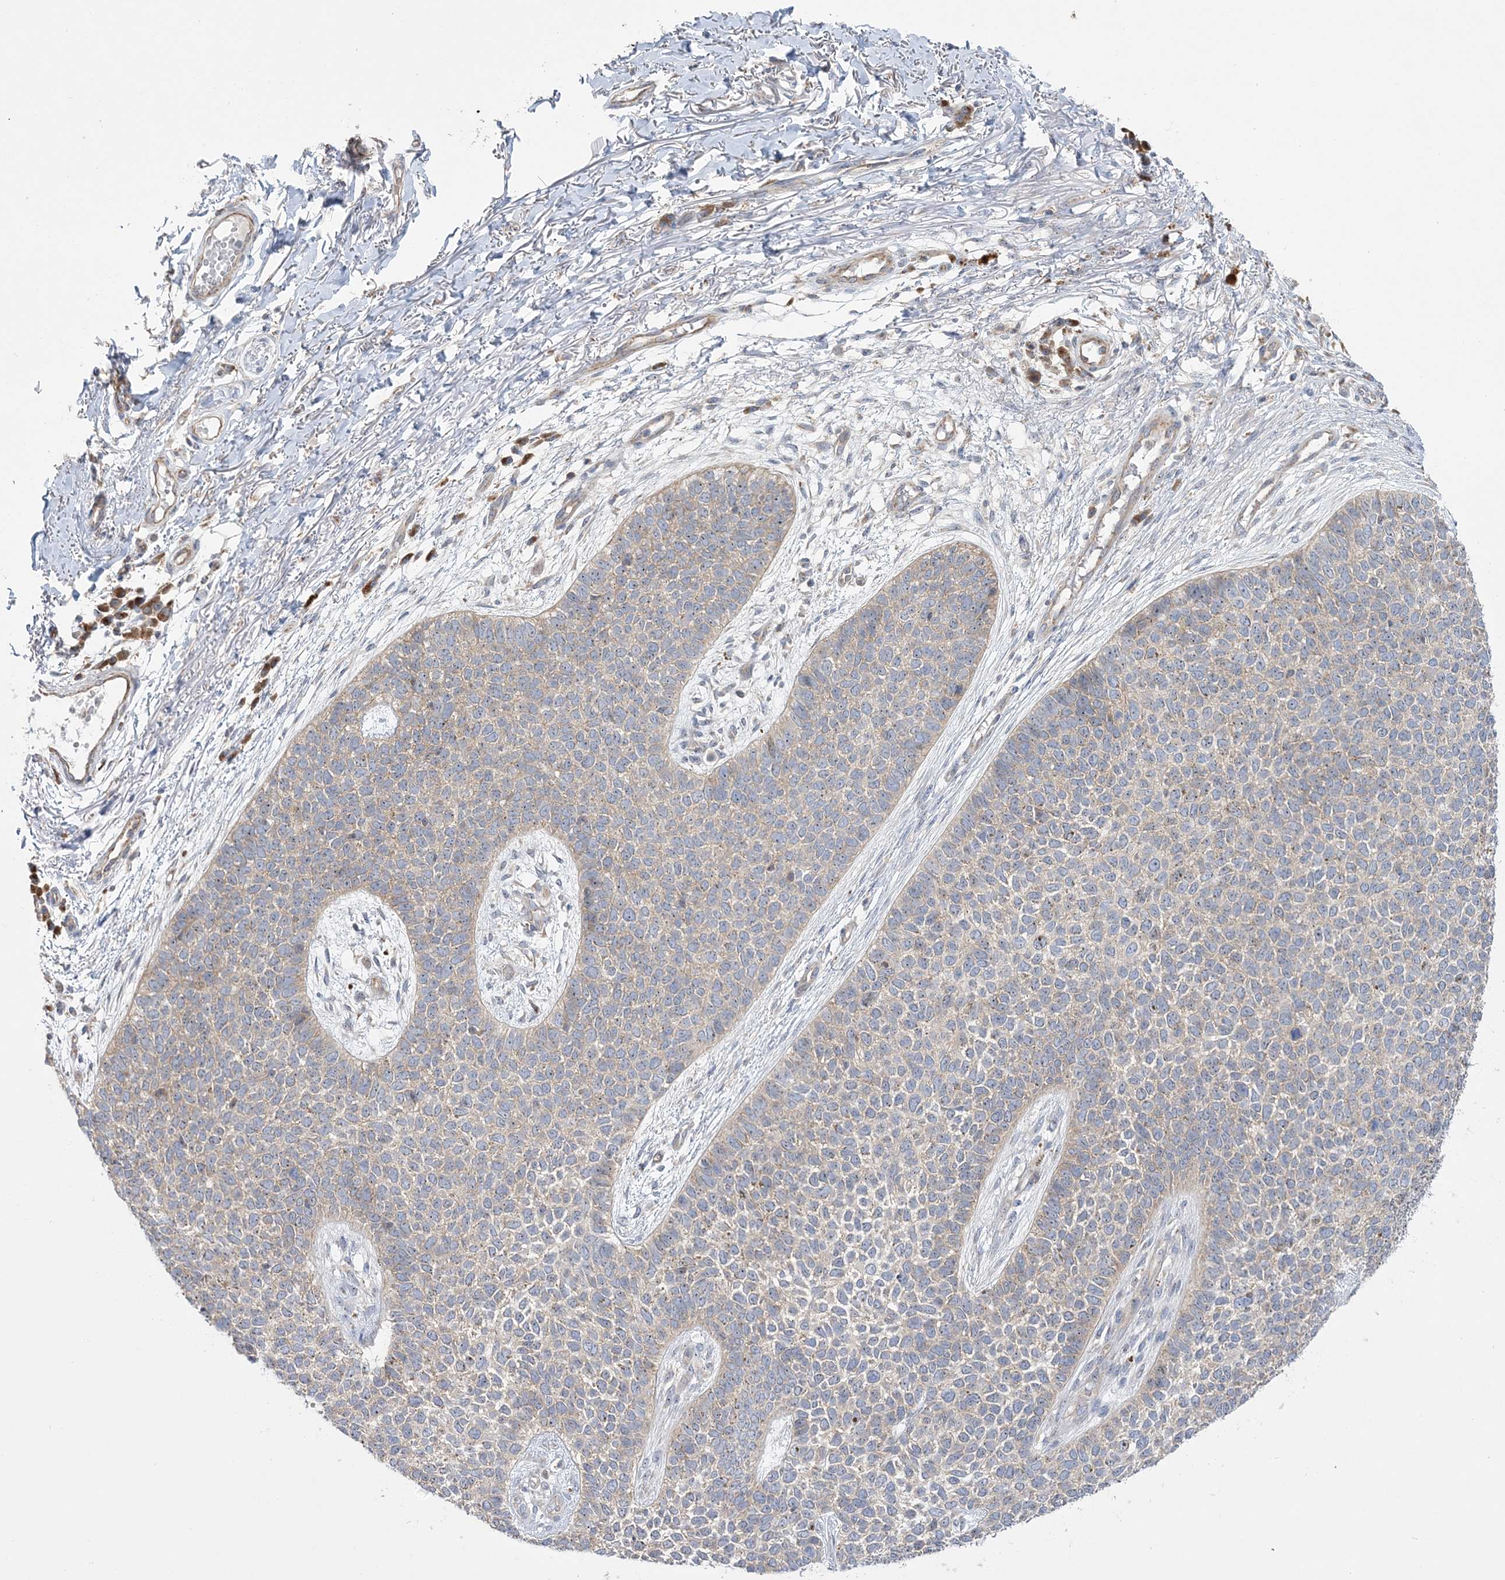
{"staining": {"intensity": "weak", "quantity": "<25%", "location": "cytoplasmic/membranous"}, "tissue": "skin cancer", "cell_type": "Tumor cells", "image_type": "cancer", "snomed": [{"axis": "morphology", "description": "Basal cell carcinoma"}, {"axis": "topography", "description": "Skin"}], "caption": "A high-resolution photomicrograph shows immunohistochemistry staining of skin cancer (basal cell carcinoma), which shows no significant staining in tumor cells.", "gene": "MMADHC", "patient": {"sex": "female", "age": 84}}